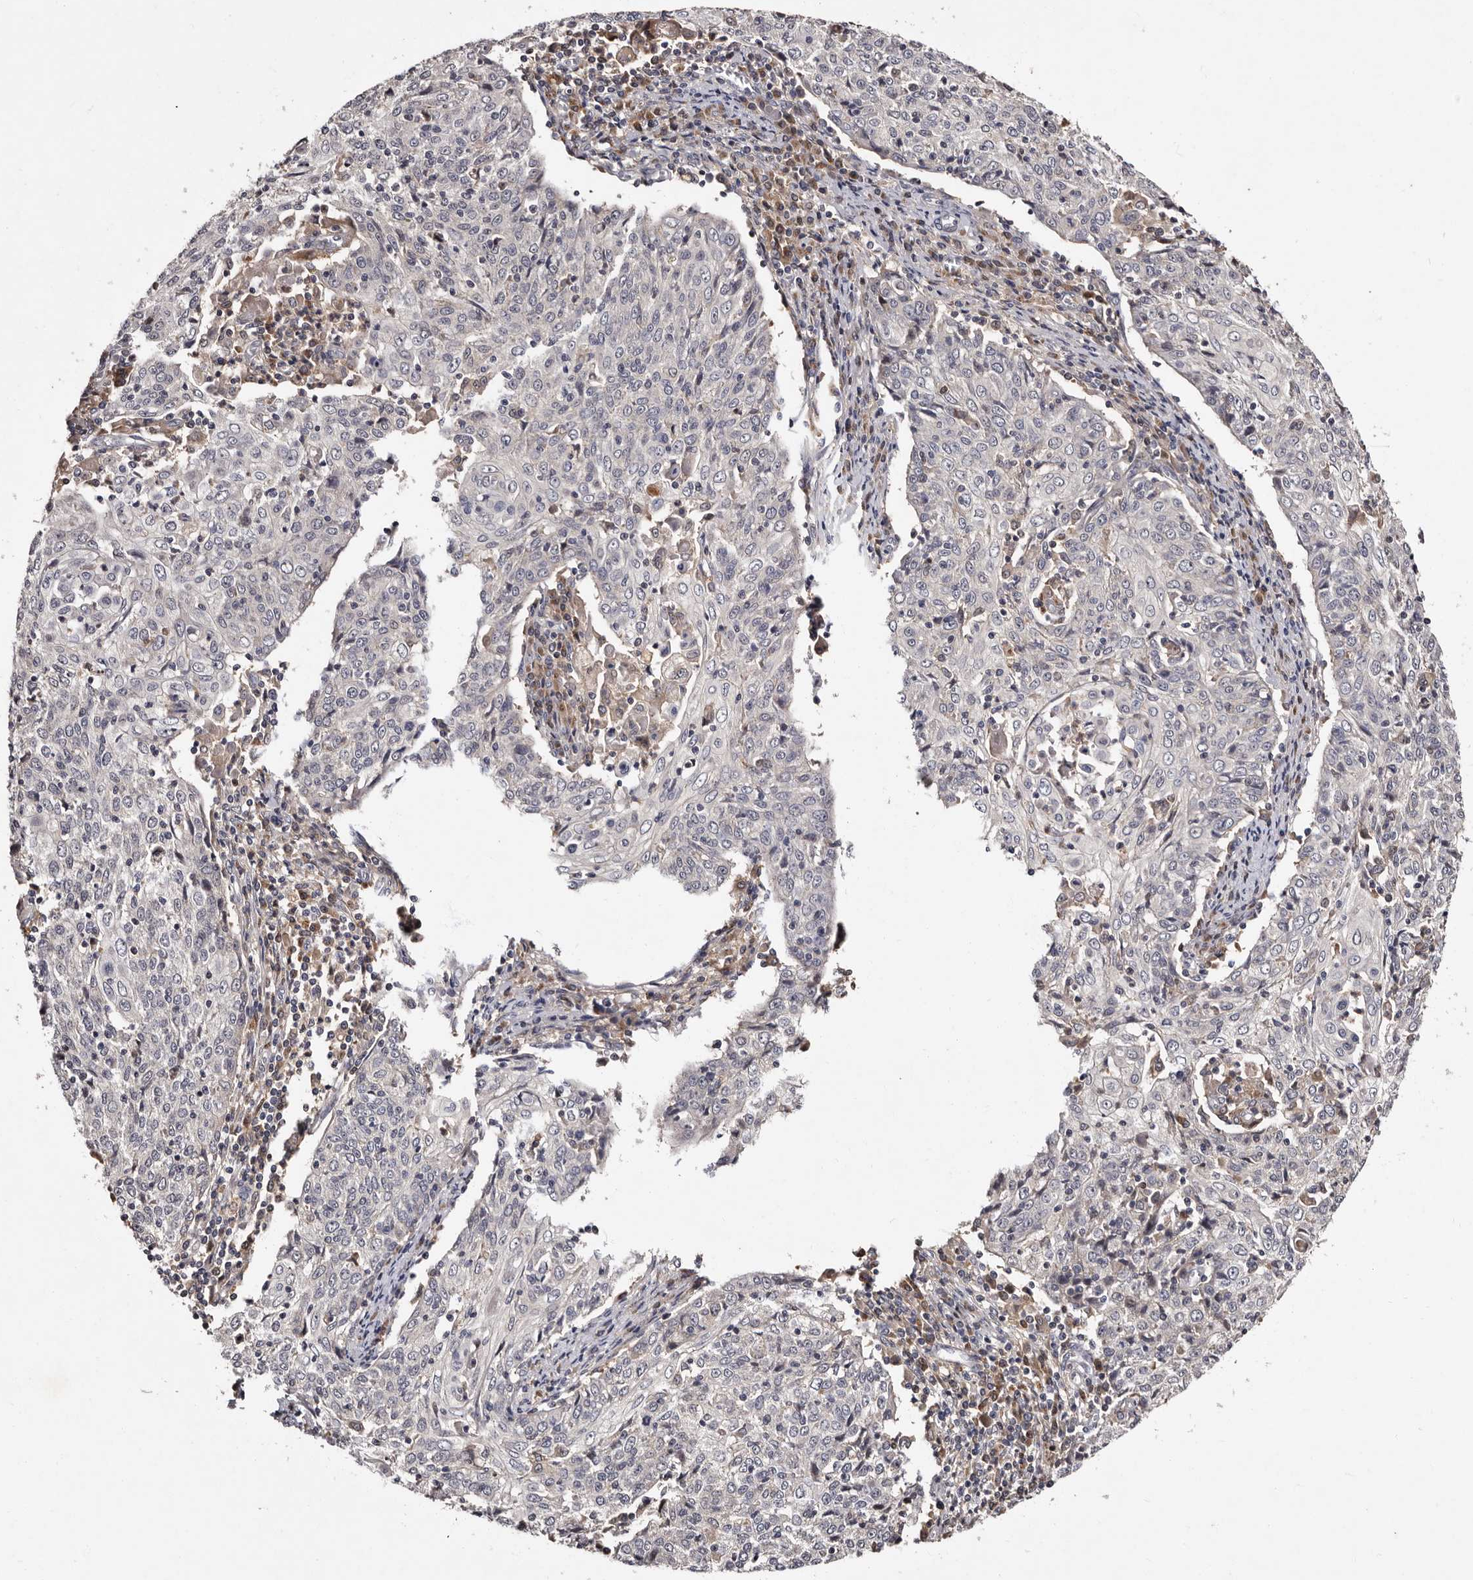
{"staining": {"intensity": "negative", "quantity": "none", "location": "none"}, "tissue": "cervical cancer", "cell_type": "Tumor cells", "image_type": "cancer", "snomed": [{"axis": "morphology", "description": "Squamous cell carcinoma, NOS"}, {"axis": "topography", "description": "Cervix"}], "caption": "This micrograph is of cervical cancer stained with immunohistochemistry (IHC) to label a protein in brown with the nuclei are counter-stained blue. There is no staining in tumor cells. (Immunohistochemistry (ihc), brightfield microscopy, high magnification).", "gene": "DNPH1", "patient": {"sex": "female", "age": 48}}